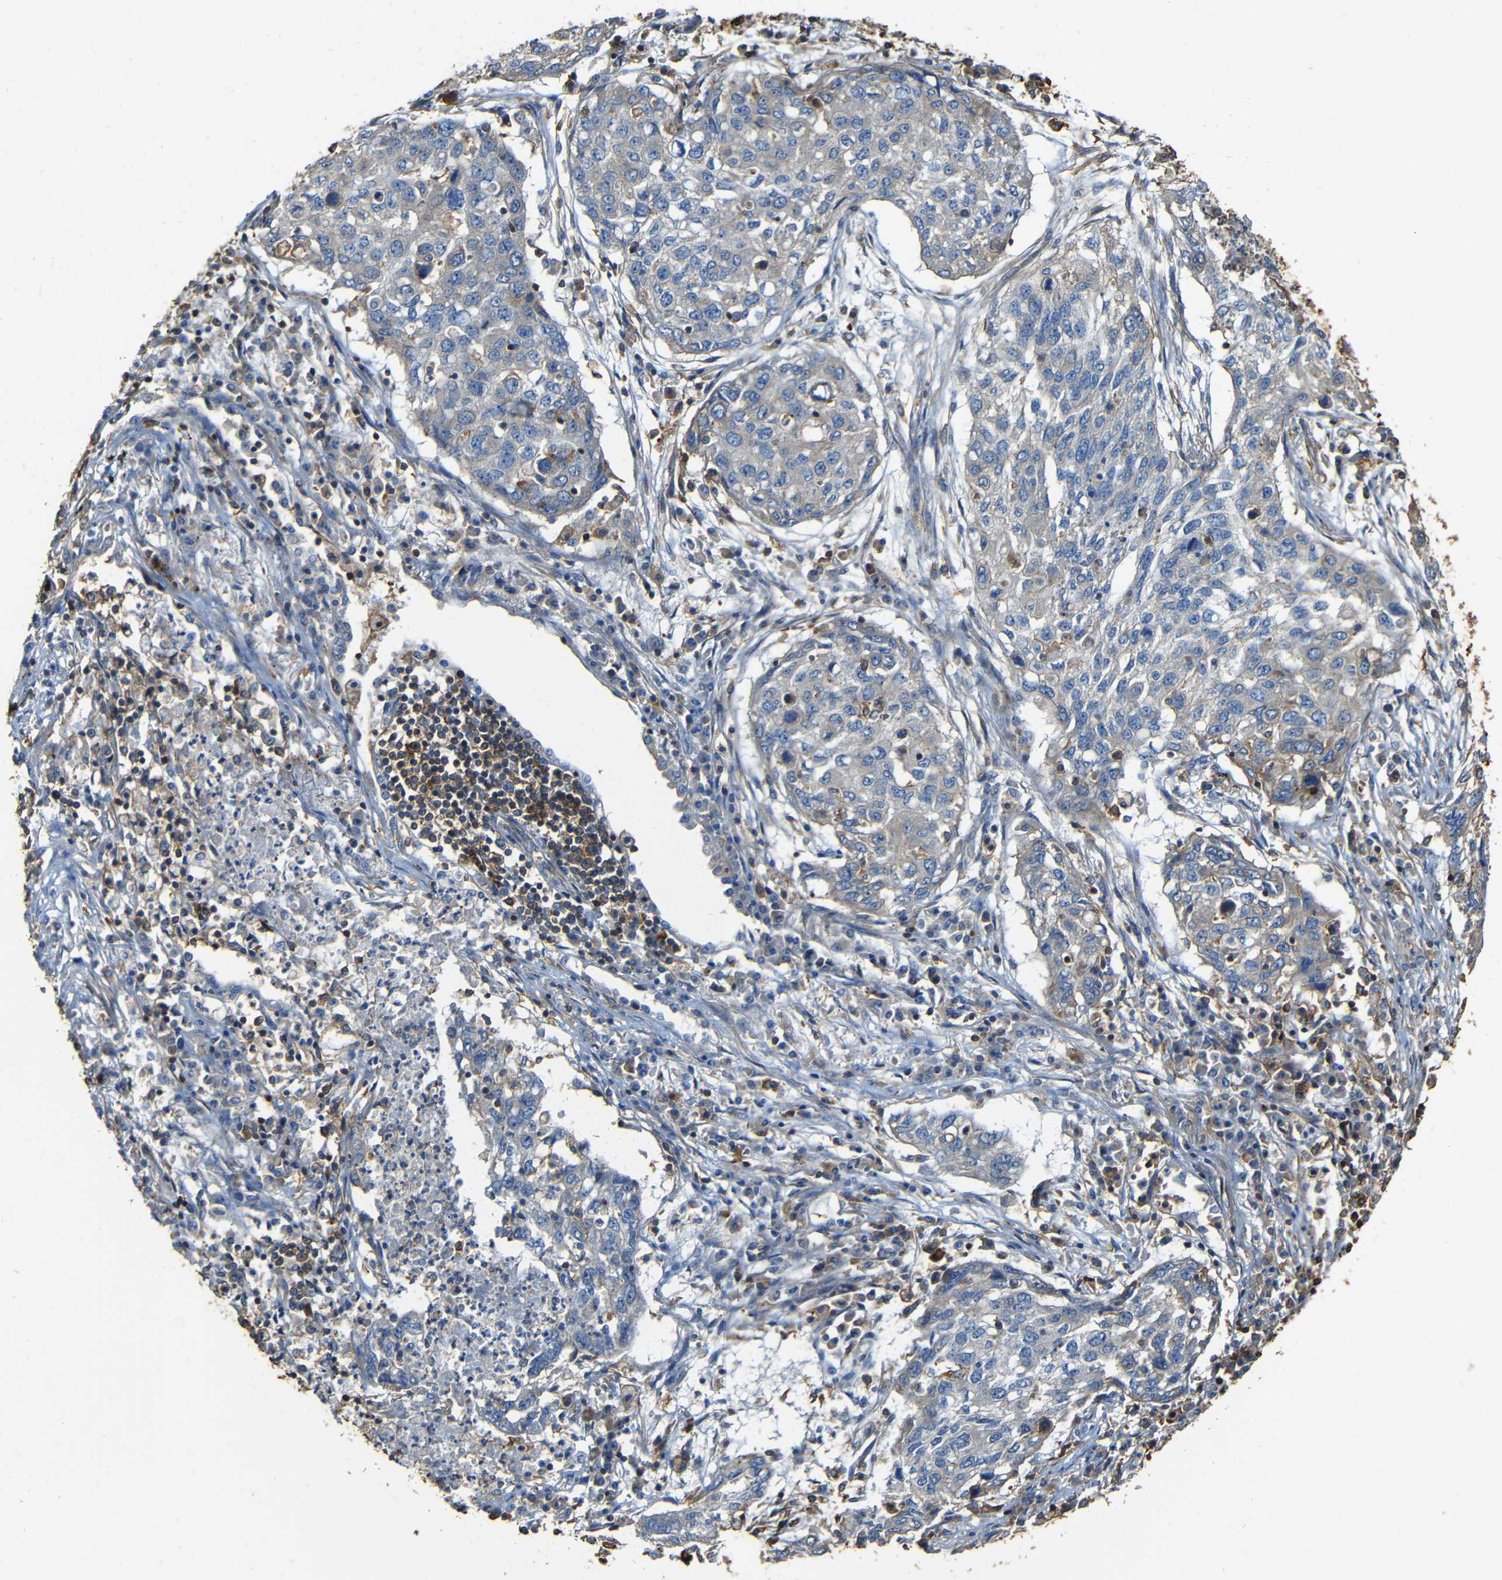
{"staining": {"intensity": "weak", "quantity": "<25%", "location": "cytoplasmic/membranous"}, "tissue": "lung cancer", "cell_type": "Tumor cells", "image_type": "cancer", "snomed": [{"axis": "morphology", "description": "Squamous cell carcinoma, NOS"}, {"axis": "topography", "description": "Lung"}], "caption": "The image exhibits no significant staining in tumor cells of squamous cell carcinoma (lung).", "gene": "RHOT2", "patient": {"sex": "female", "age": 63}}